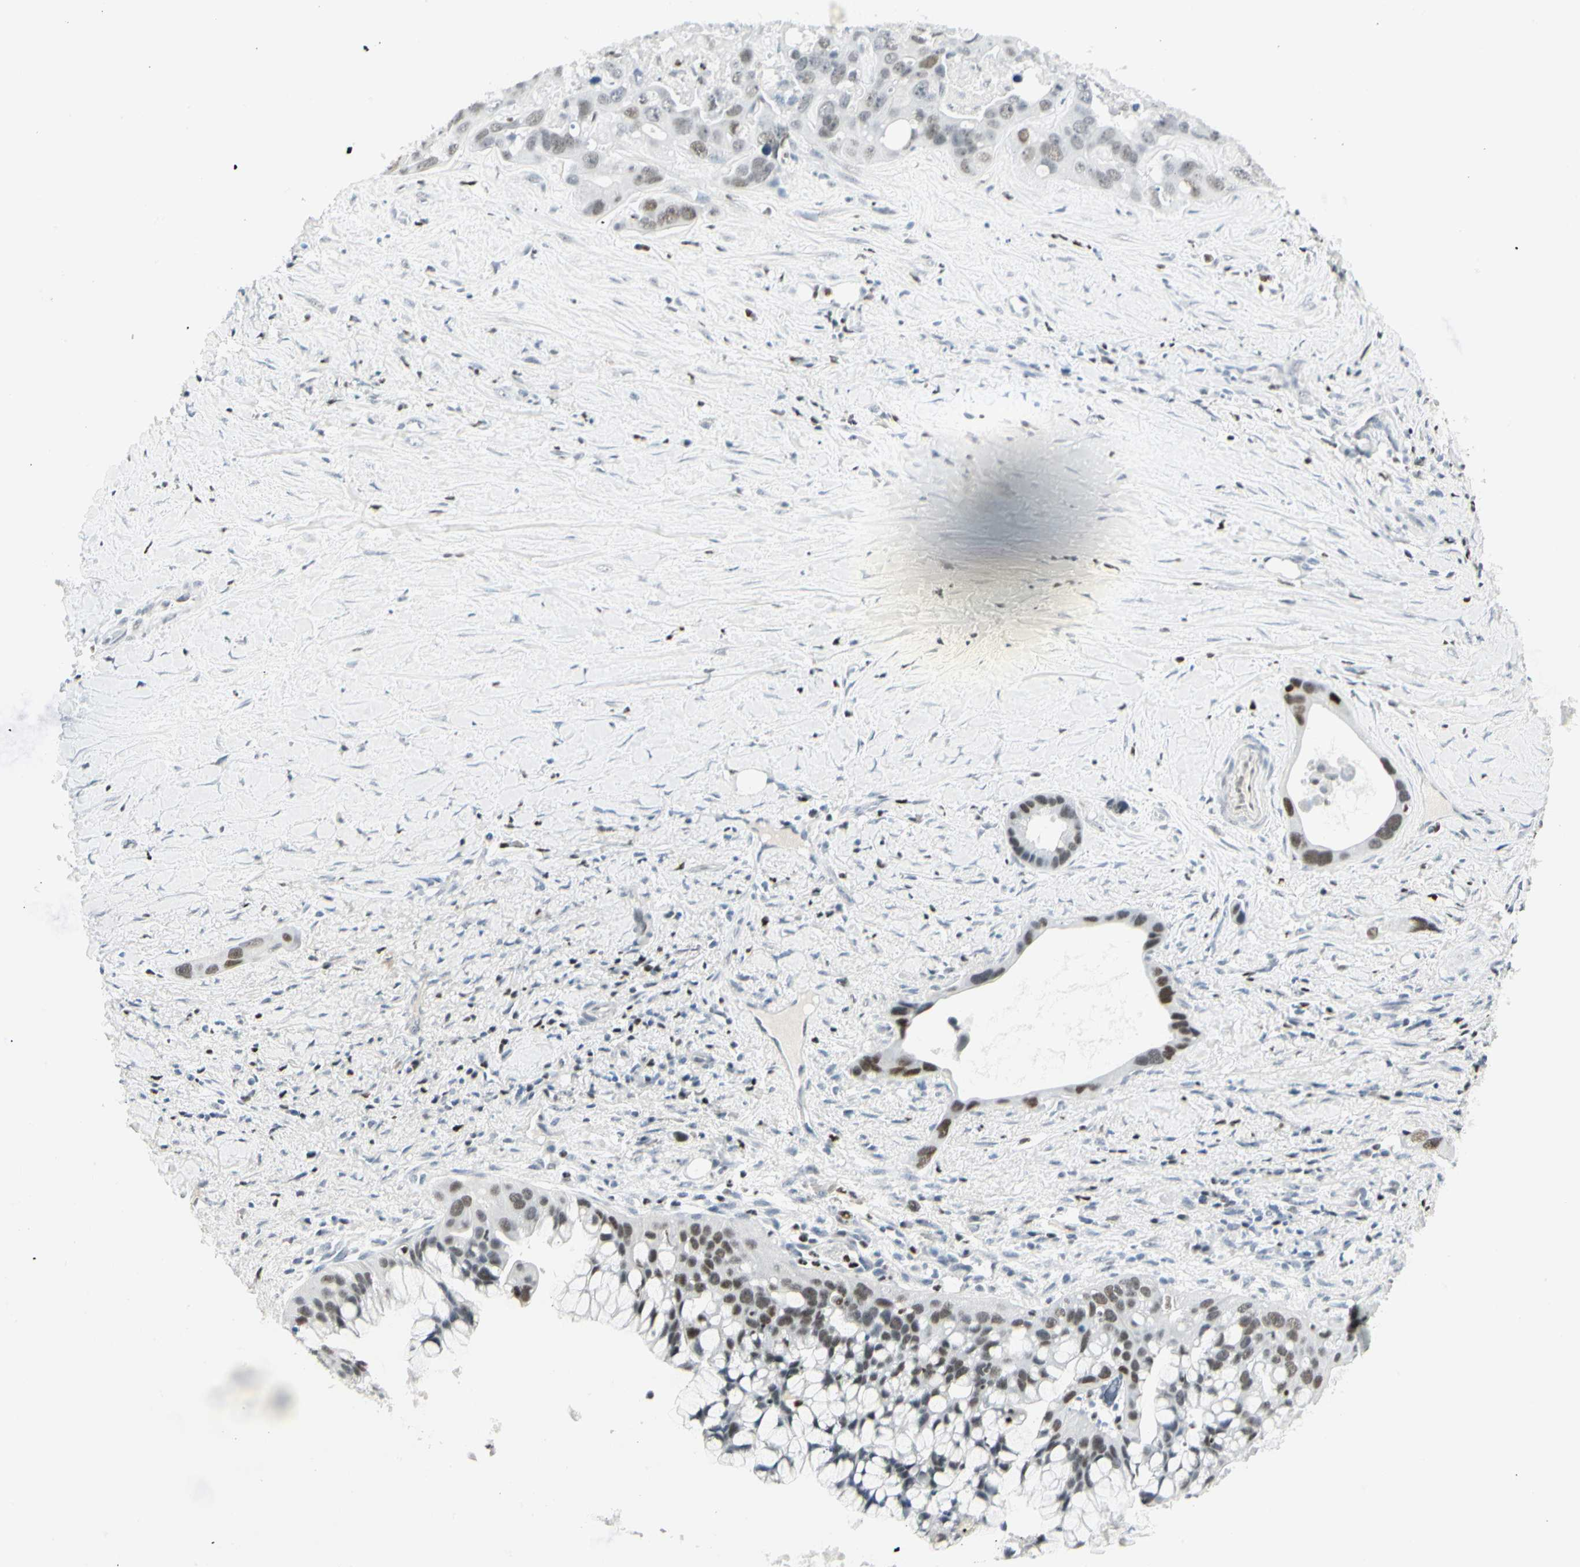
{"staining": {"intensity": "moderate", "quantity": ">75%", "location": "nuclear"}, "tissue": "liver cancer", "cell_type": "Tumor cells", "image_type": "cancer", "snomed": [{"axis": "morphology", "description": "Cholangiocarcinoma"}, {"axis": "topography", "description": "Liver"}], "caption": "Immunohistochemistry (IHC) micrograph of neoplastic tissue: liver cholangiocarcinoma stained using immunohistochemistry (IHC) demonstrates medium levels of moderate protein expression localized specifically in the nuclear of tumor cells, appearing as a nuclear brown color.", "gene": "ZBTB7B", "patient": {"sex": "female", "age": 65}}